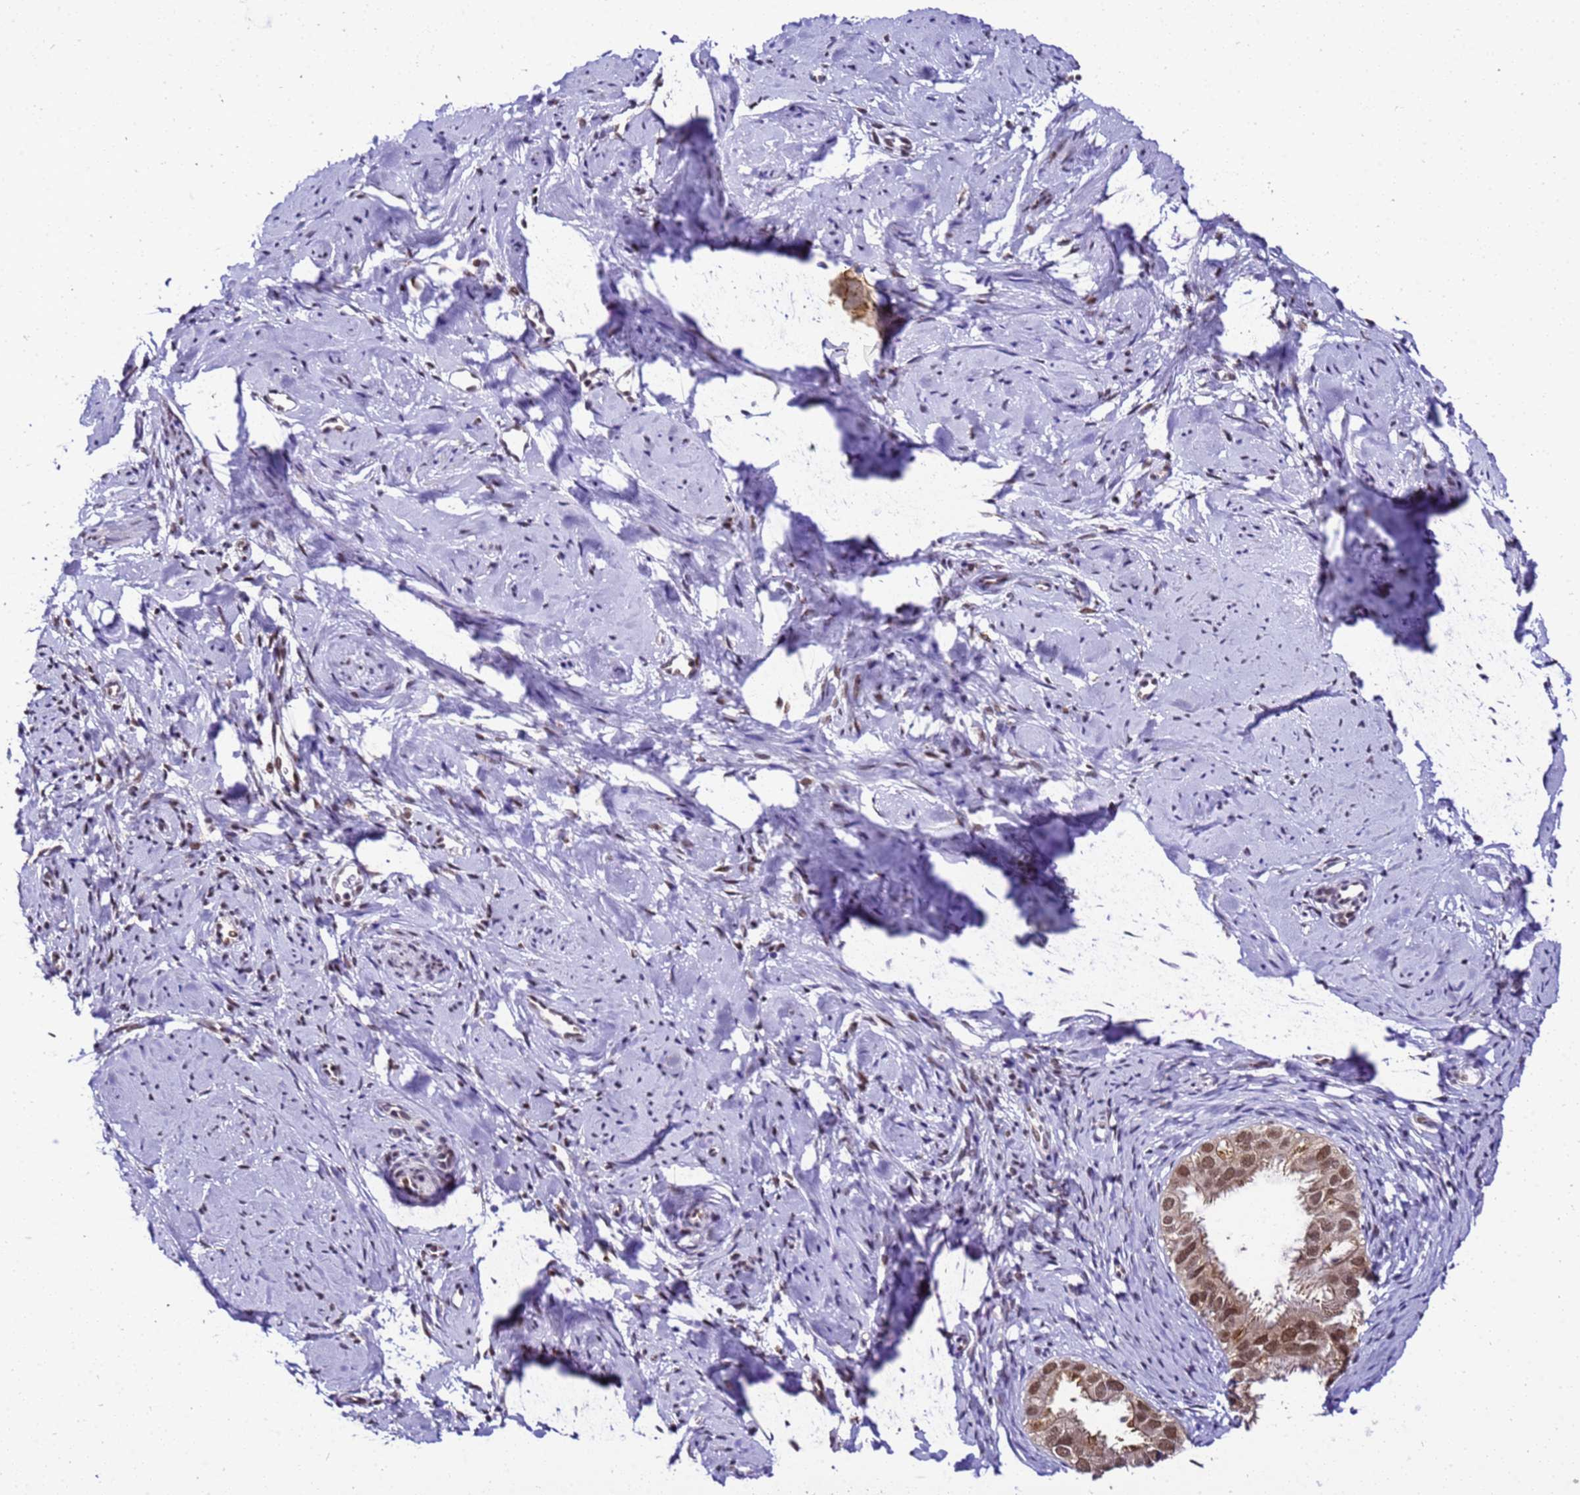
{"staining": {"intensity": "moderate", "quantity": ">75%", "location": "cytoplasmic/membranous,nuclear"}, "tissue": "cervix", "cell_type": "Glandular cells", "image_type": "normal", "snomed": [{"axis": "morphology", "description": "Normal tissue, NOS"}, {"axis": "topography", "description": "Cervix"}], "caption": "Cervix stained with DAB immunohistochemistry exhibits medium levels of moderate cytoplasmic/membranous,nuclear positivity in approximately >75% of glandular cells. The staining was performed using DAB to visualize the protein expression in brown, while the nuclei were stained in blue with hematoxylin (Magnification: 20x).", "gene": "SMN1", "patient": {"sex": "female", "age": 57}}